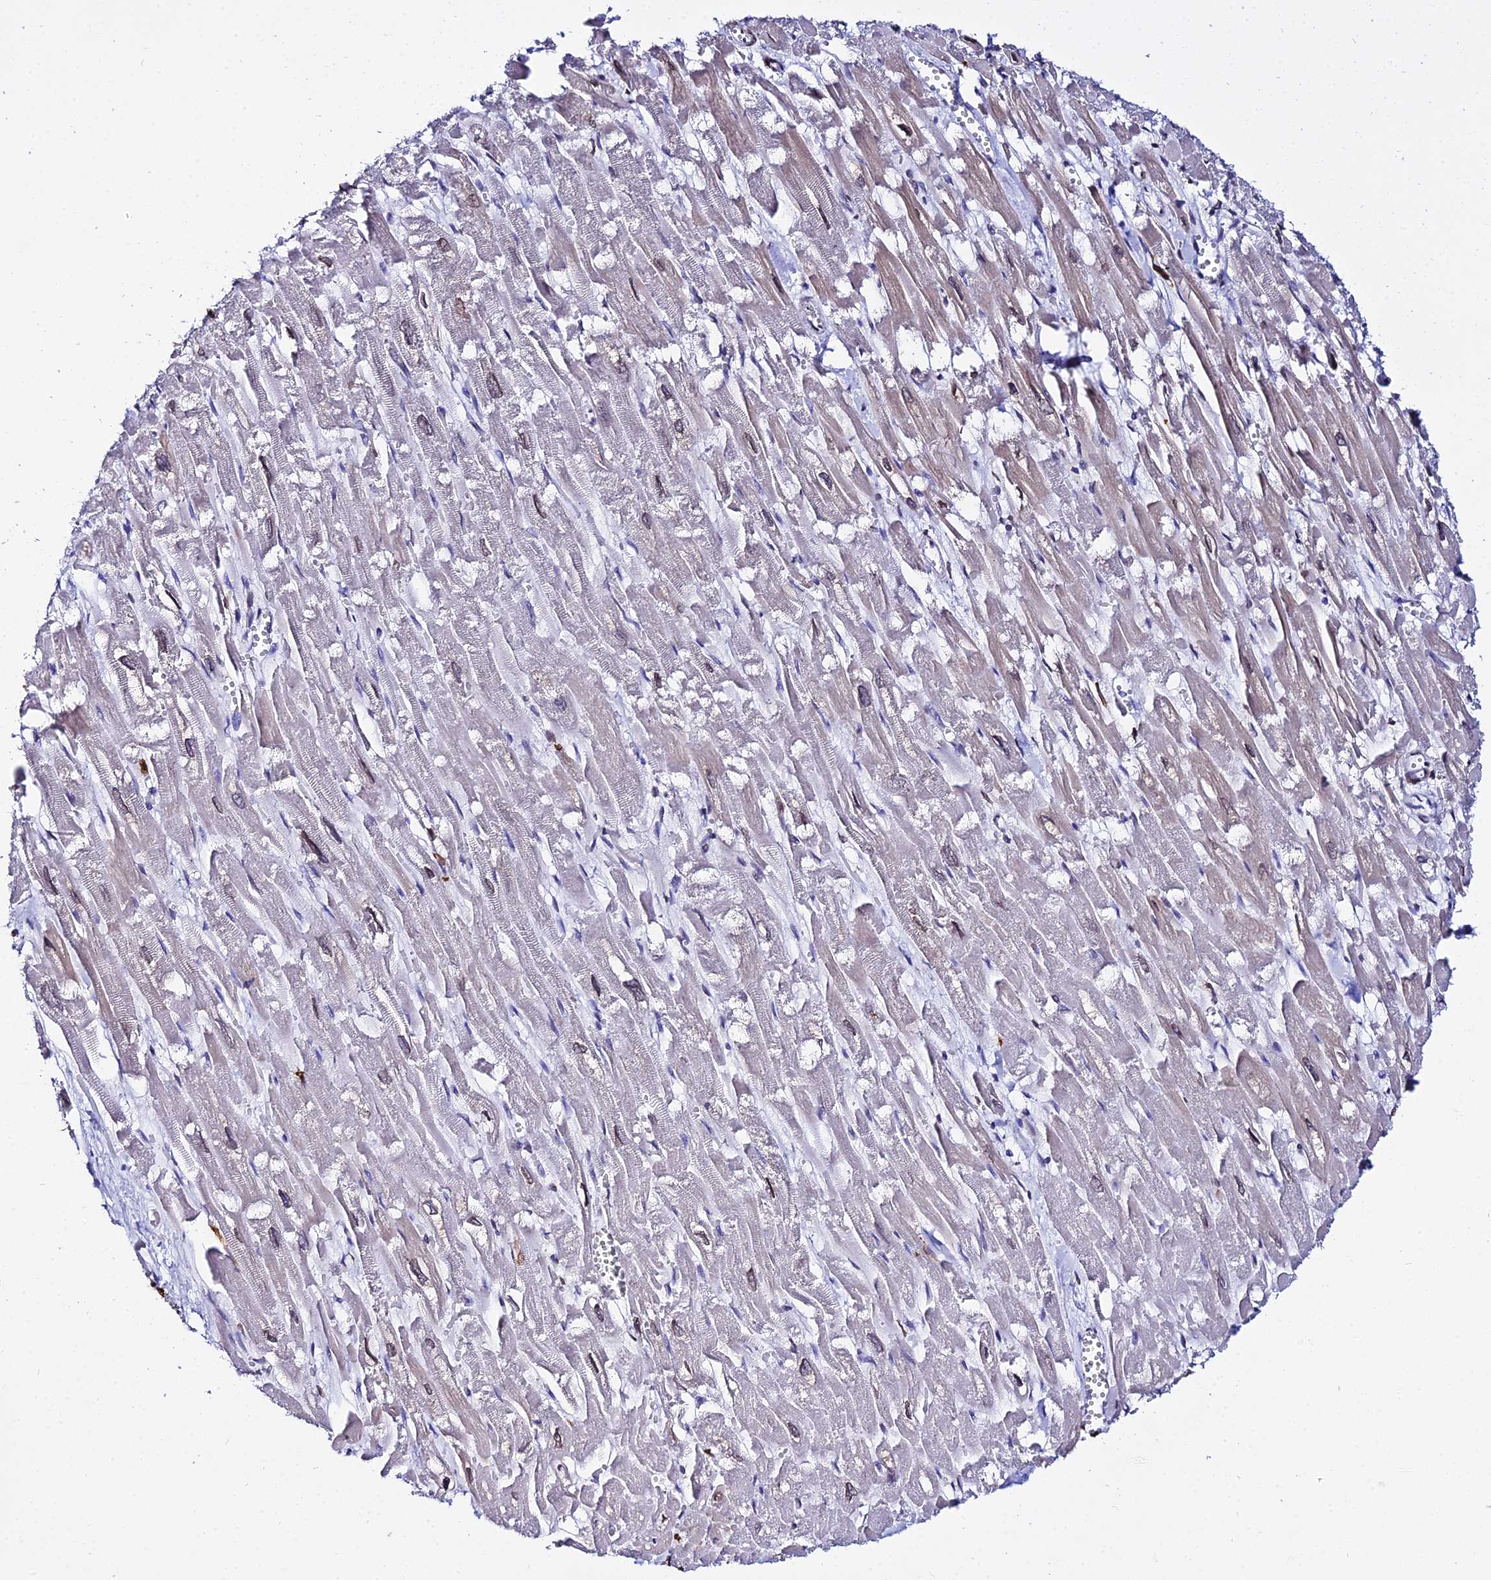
{"staining": {"intensity": "weak", "quantity": "25%-75%", "location": "cytoplasmic/membranous"}, "tissue": "heart muscle", "cell_type": "Cardiomyocytes", "image_type": "normal", "snomed": [{"axis": "morphology", "description": "Normal tissue, NOS"}, {"axis": "topography", "description": "Heart"}], "caption": "Heart muscle stained with DAB (3,3'-diaminobenzidine) IHC exhibits low levels of weak cytoplasmic/membranous expression in approximately 25%-75% of cardiomyocytes. (DAB IHC with brightfield microscopy, high magnification).", "gene": "MCM10", "patient": {"sex": "male", "age": 54}}